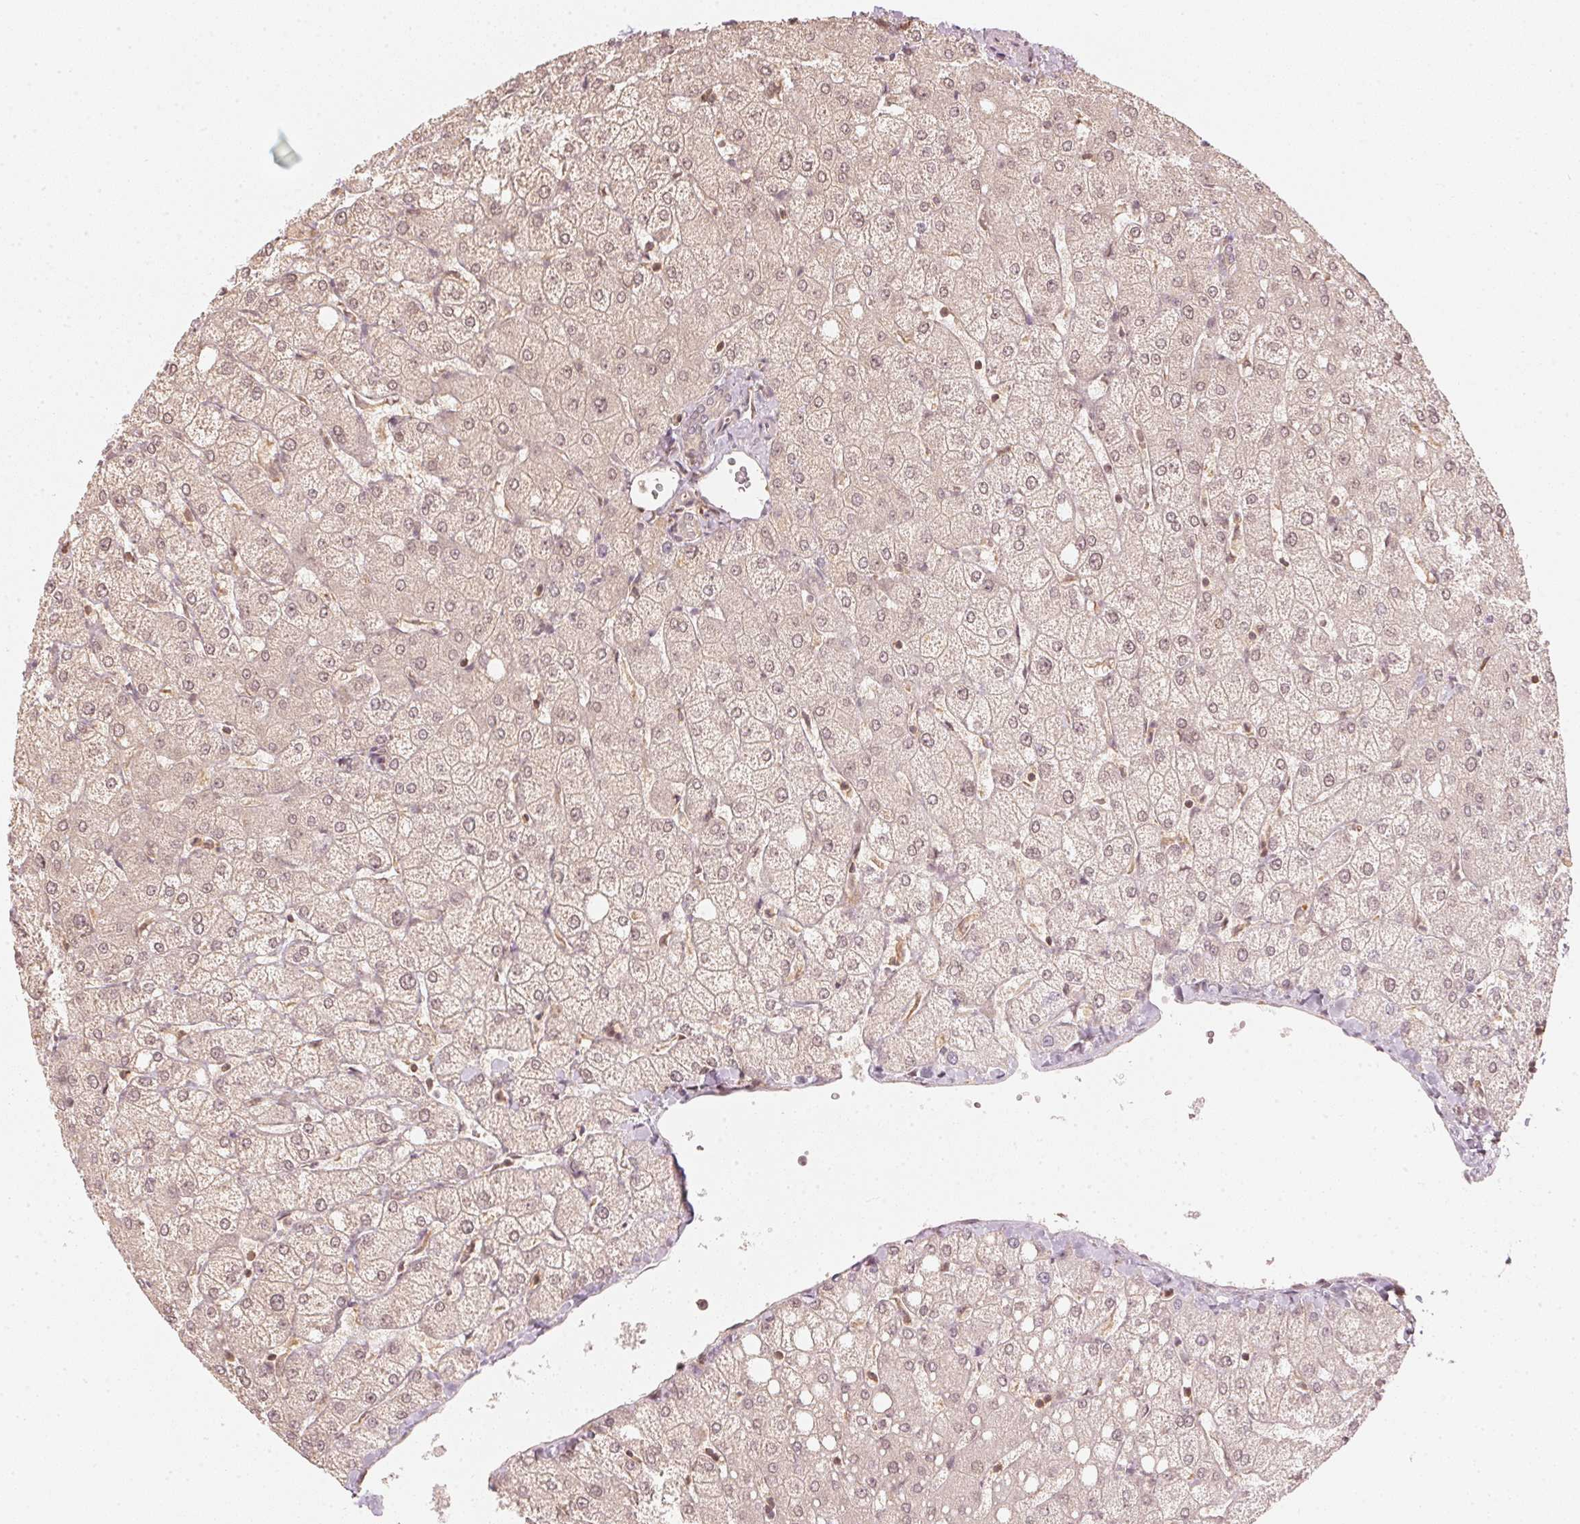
{"staining": {"intensity": "weak", "quantity": "<25%", "location": "nuclear"}, "tissue": "liver", "cell_type": "Cholangiocytes", "image_type": "normal", "snomed": [{"axis": "morphology", "description": "Normal tissue, NOS"}, {"axis": "topography", "description": "Liver"}], "caption": "The micrograph reveals no significant staining in cholangiocytes of liver.", "gene": "UBE2L3", "patient": {"sex": "female", "age": 54}}